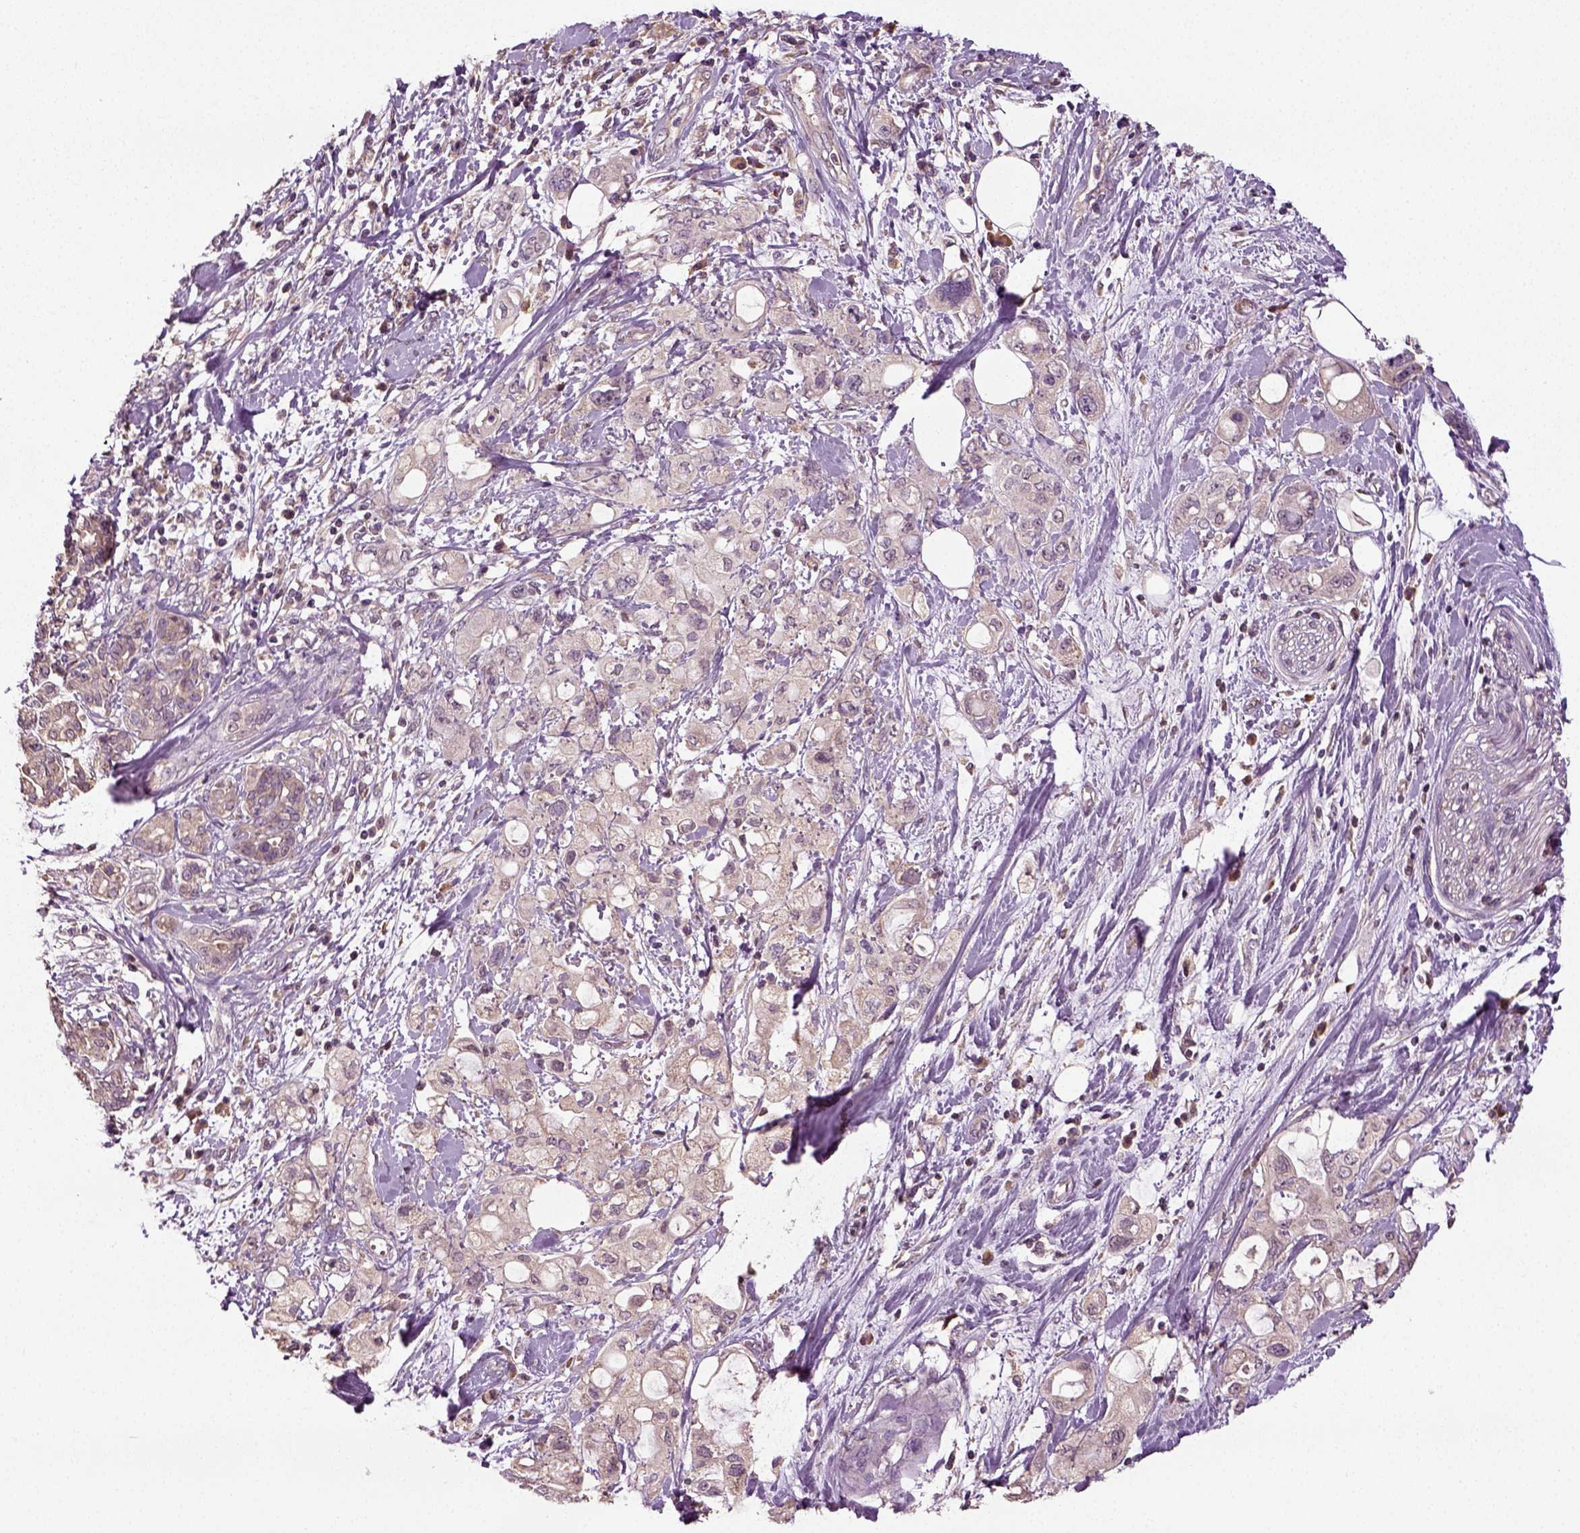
{"staining": {"intensity": "negative", "quantity": "none", "location": "none"}, "tissue": "pancreatic cancer", "cell_type": "Tumor cells", "image_type": "cancer", "snomed": [{"axis": "morphology", "description": "Adenocarcinoma, NOS"}, {"axis": "topography", "description": "Pancreas"}], "caption": "Histopathology image shows no protein expression in tumor cells of pancreatic cancer tissue. (Stains: DAB (3,3'-diaminobenzidine) immunohistochemistry (IHC) with hematoxylin counter stain, Microscopy: brightfield microscopy at high magnification).", "gene": "ERV3-1", "patient": {"sex": "female", "age": 56}}